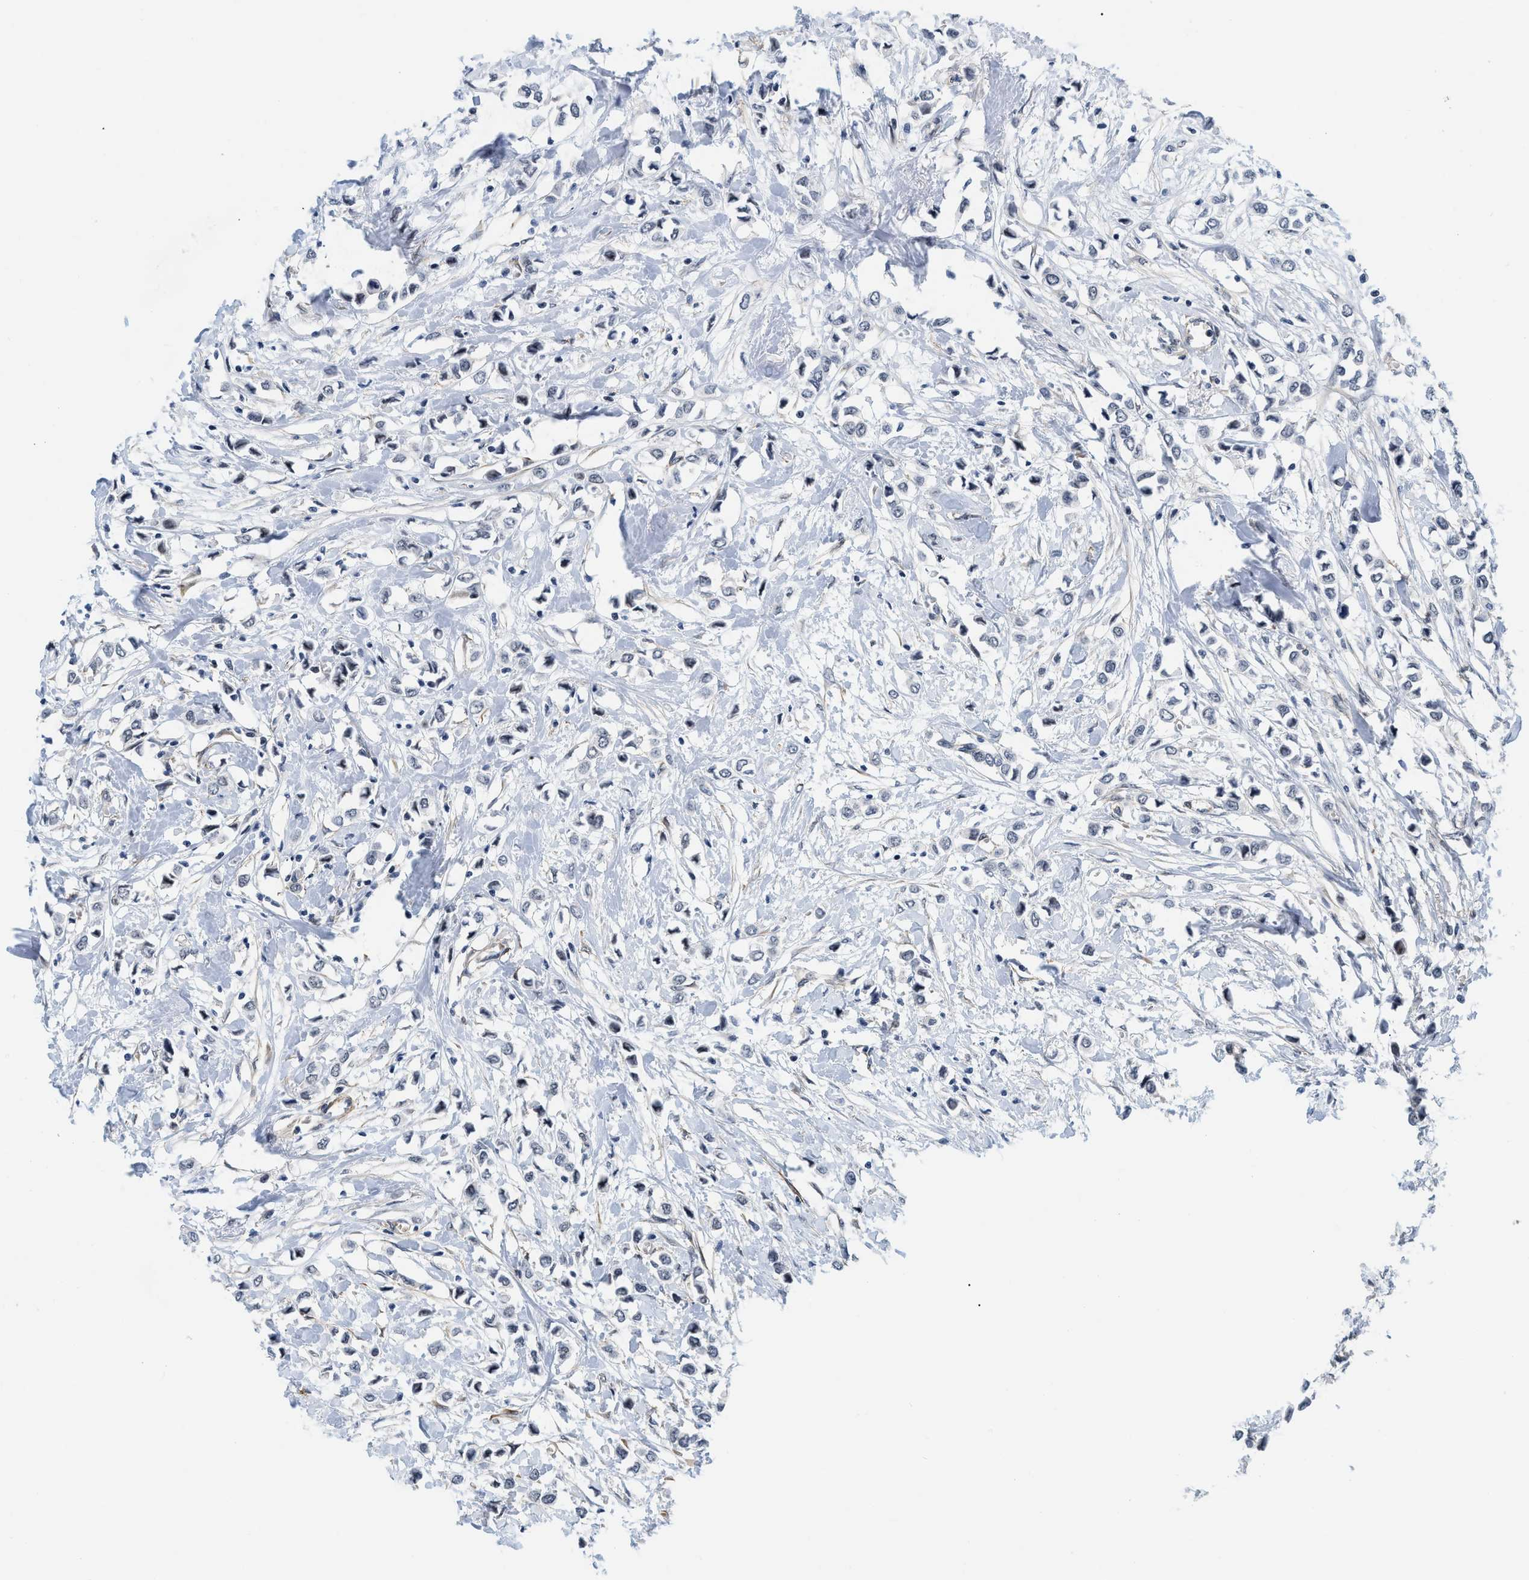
{"staining": {"intensity": "negative", "quantity": "none", "location": "none"}, "tissue": "breast cancer", "cell_type": "Tumor cells", "image_type": "cancer", "snomed": [{"axis": "morphology", "description": "Lobular carcinoma"}, {"axis": "topography", "description": "Breast"}], "caption": "Photomicrograph shows no significant protein staining in tumor cells of breast lobular carcinoma.", "gene": "GPRASP2", "patient": {"sex": "female", "age": 51}}